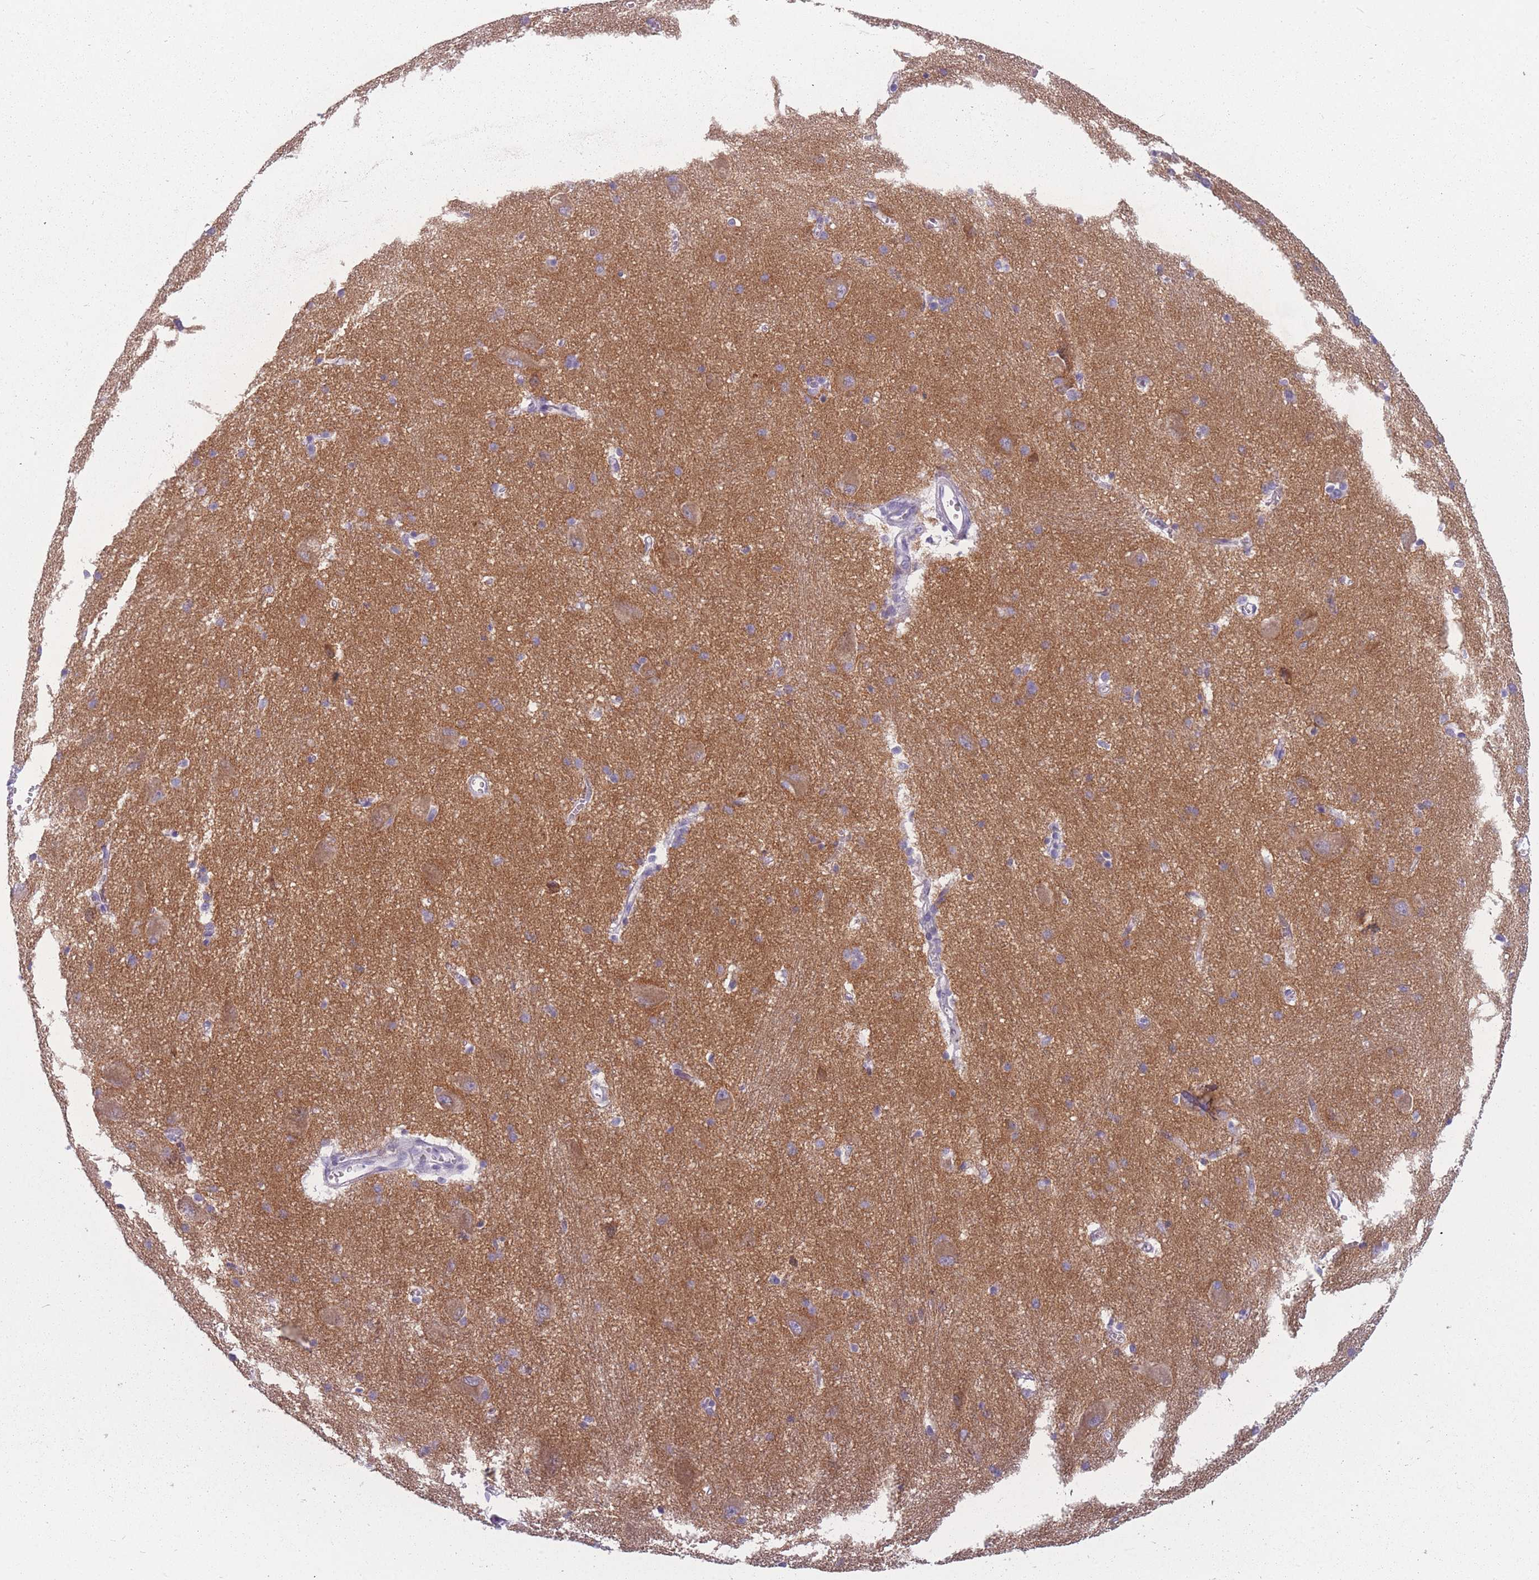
{"staining": {"intensity": "negative", "quantity": "none", "location": "none"}, "tissue": "caudate", "cell_type": "Glial cells", "image_type": "normal", "snomed": [{"axis": "morphology", "description": "Normal tissue, NOS"}, {"axis": "topography", "description": "Lateral ventricle wall"}], "caption": "DAB immunohistochemical staining of normal caudate shows no significant staining in glial cells.", "gene": "PPFIA3", "patient": {"sex": "male", "age": 37}}